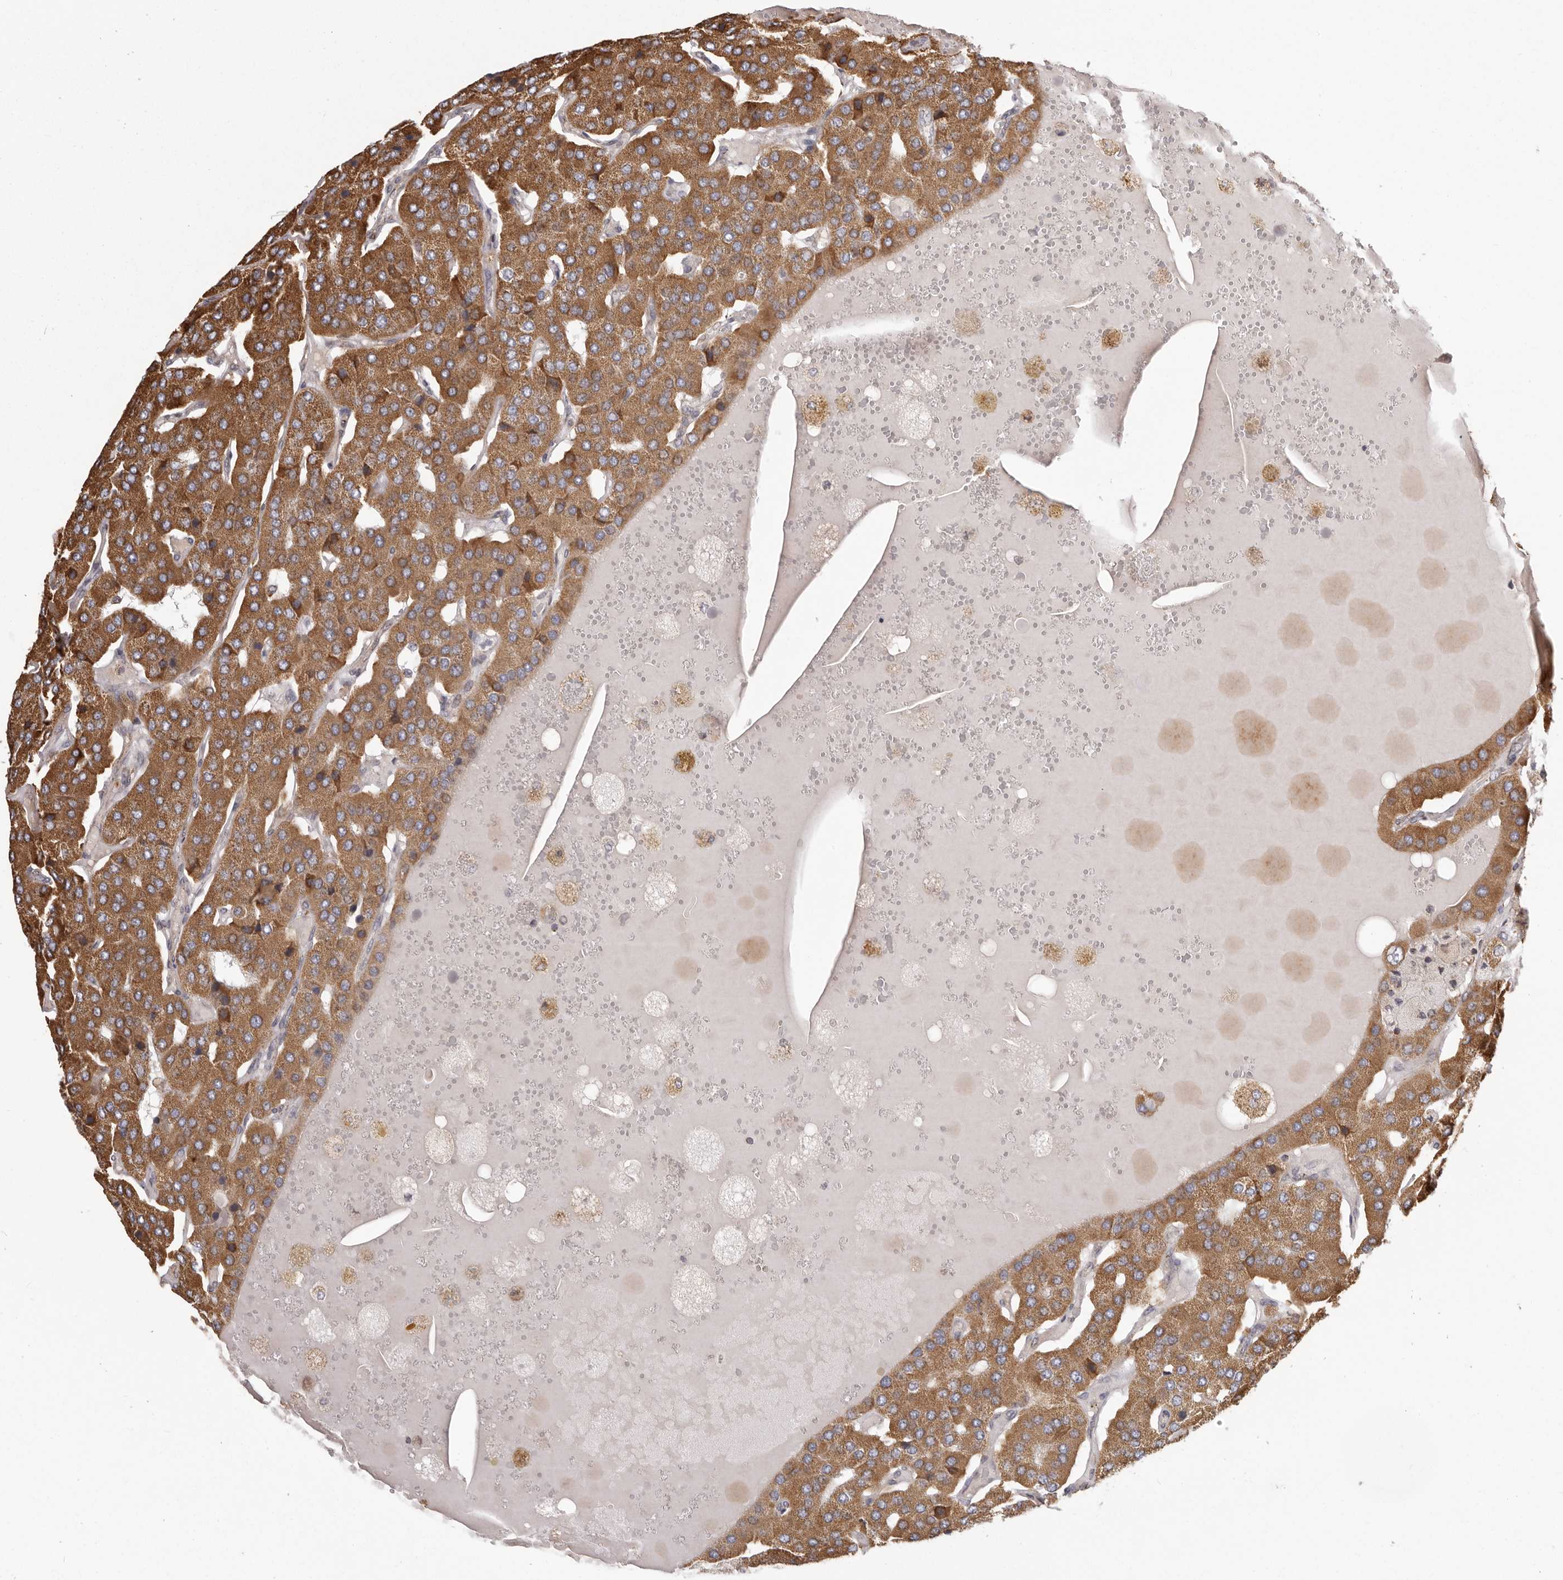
{"staining": {"intensity": "moderate", "quantity": ">75%", "location": "cytoplasmic/membranous"}, "tissue": "parathyroid gland", "cell_type": "Glandular cells", "image_type": "normal", "snomed": [{"axis": "morphology", "description": "Normal tissue, NOS"}, {"axis": "morphology", "description": "Adenoma, NOS"}, {"axis": "topography", "description": "Parathyroid gland"}], "caption": "Immunohistochemical staining of normal human parathyroid gland displays medium levels of moderate cytoplasmic/membranous staining in approximately >75% of glandular cells. The protein is shown in brown color, while the nuclei are stained blue.", "gene": "CHRM2", "patient": {"sex": "female", "age": 86}}